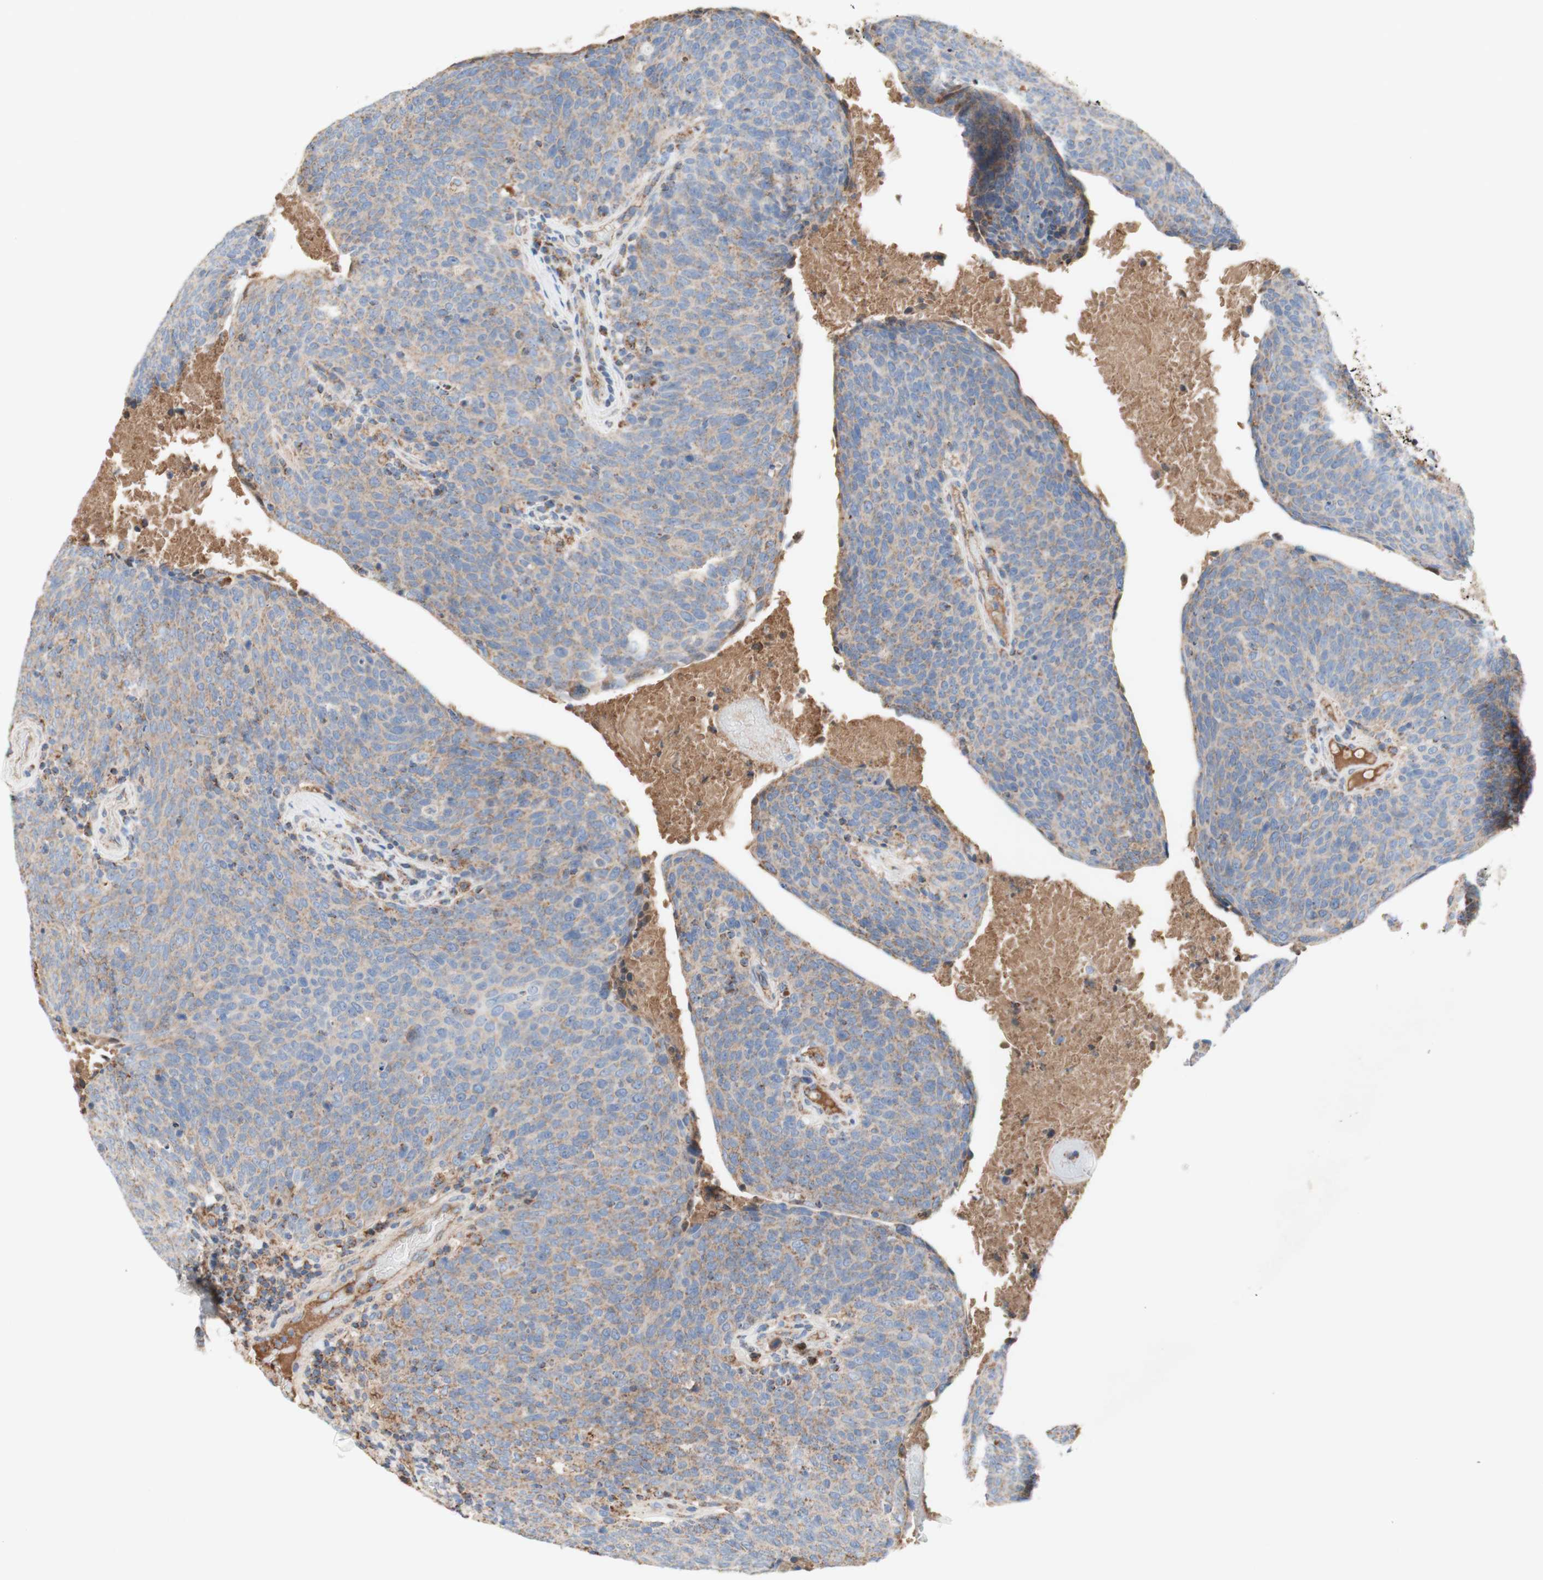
{"staining": {"intensity": "weak", "quantity": ">75%", "location": "cytoplasmic/membranous"}, "tissue": "head and neck cancer", "cell_type": "Tumor cells", "image_type": "cancer", "snomed": [{"axis": "morphology", "description": "Squamous cell carcinoma, NOS"}, {"axis": "morphology", "description": "Squamous cell carcinoma, metastatic, NOS"}, {"axis": "topography", "description": "Lymph node"}, {"axis": "topography", "description": "Head-Neck"}], "caption": "Head and neck metastatic squamous cell carcinoma was stained to show a protein in brown. There is low levels of weak cytoplasmic/membranous positivity in approximately >75% of tumor cells.", "gene": "SDHB", "patient": {"sex": "male", "age": 62}}